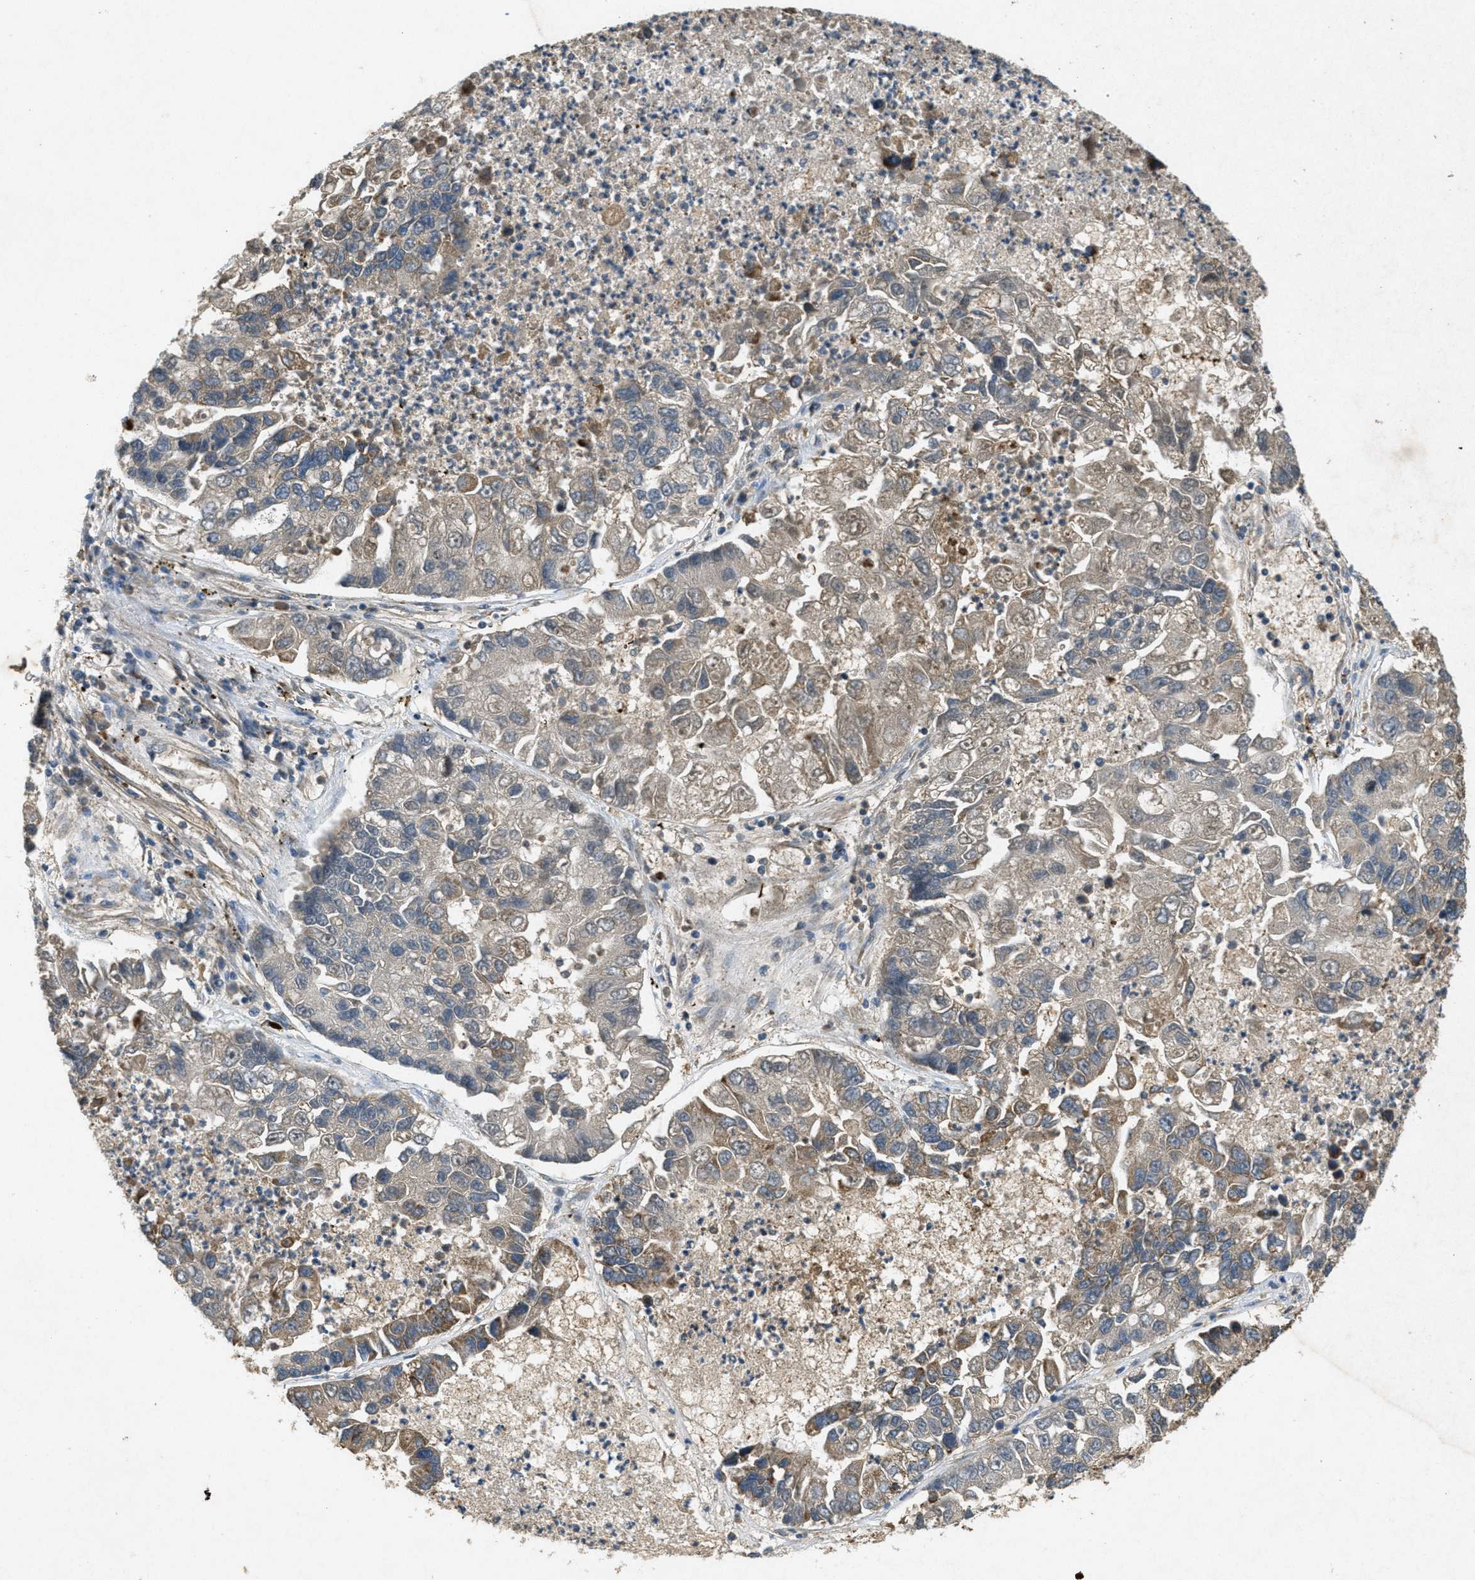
{"staining": {"intensity": "moderate", "quantity": "<25%", "location": "cytoplasmic/membranous"}, "tissue": "lung cancer", "cell_type": "Tumor cells", "image_type": "cancer", "snomed": [{"axis": "morphology", "description": "Adenocarcinoma, NOS"}, {"axis": "topography", "description": "Lung"}], "caption": "Protein expression analysis of lung adenocarcinoma exhibits moderate cytoplasmic/membranous expression in about <25% of tumor cells.", "gene": "PPP1R15A", "patient": {"sex": "female", "age": 51}}